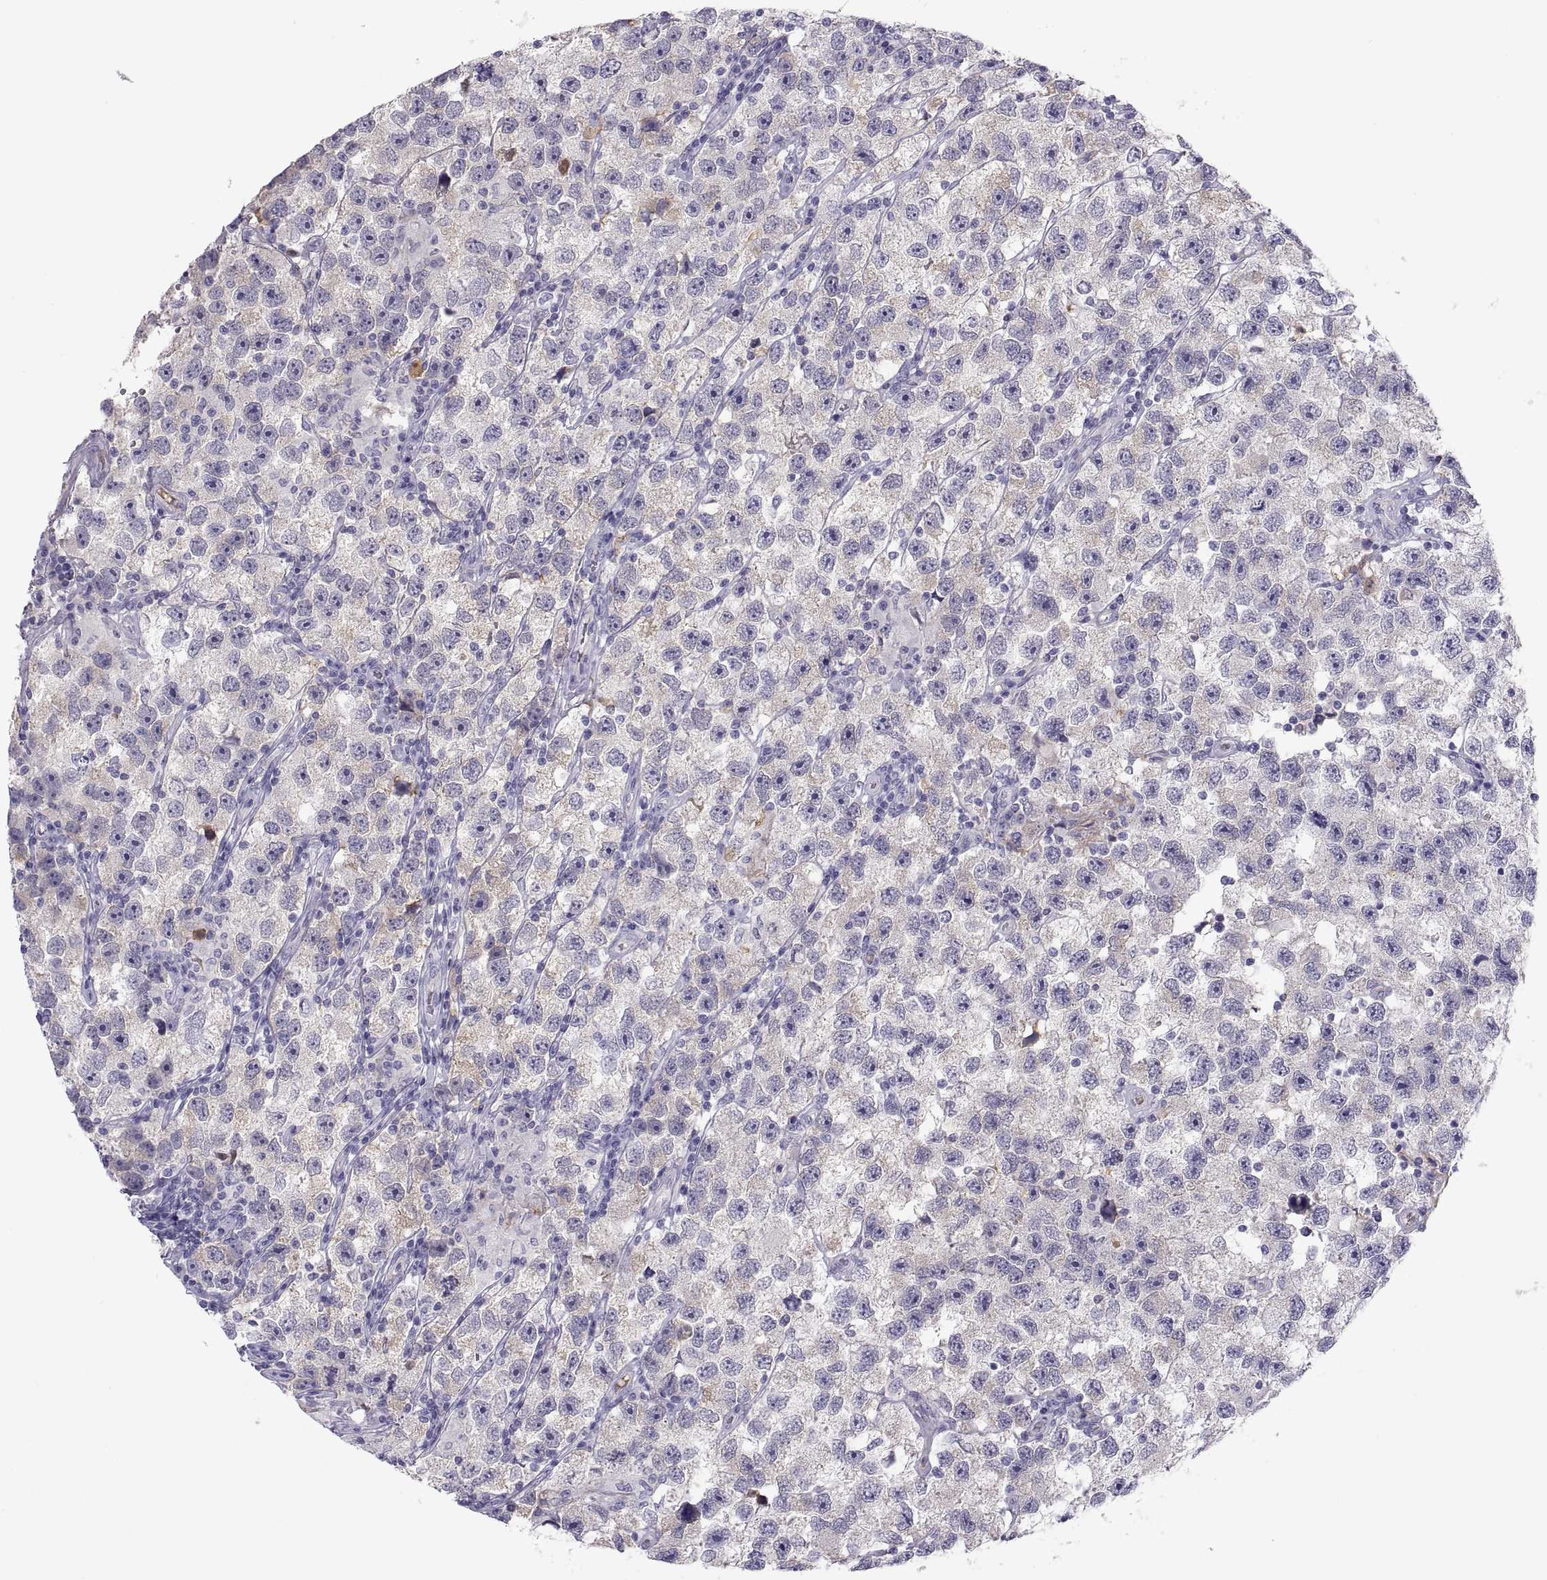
{"staining": {"intensity": "negative", "quantity": "none", "location": "none"}, "tissue": "testis cancer", "cell_type": "Tumor cells", "image_type": "cancer", "snomed": [{"axis": "morphology", "description": "Seminoma, NOS"}, {"axis": "topography", "description": "Testis"}], "caption": "An immunohistochemistry histopathology image of testis cancer is shown. There is no staining in tumor cells of testis cancer.", "gene": "MAGEB2", "patient": {"sex": "male", "age": 26}}